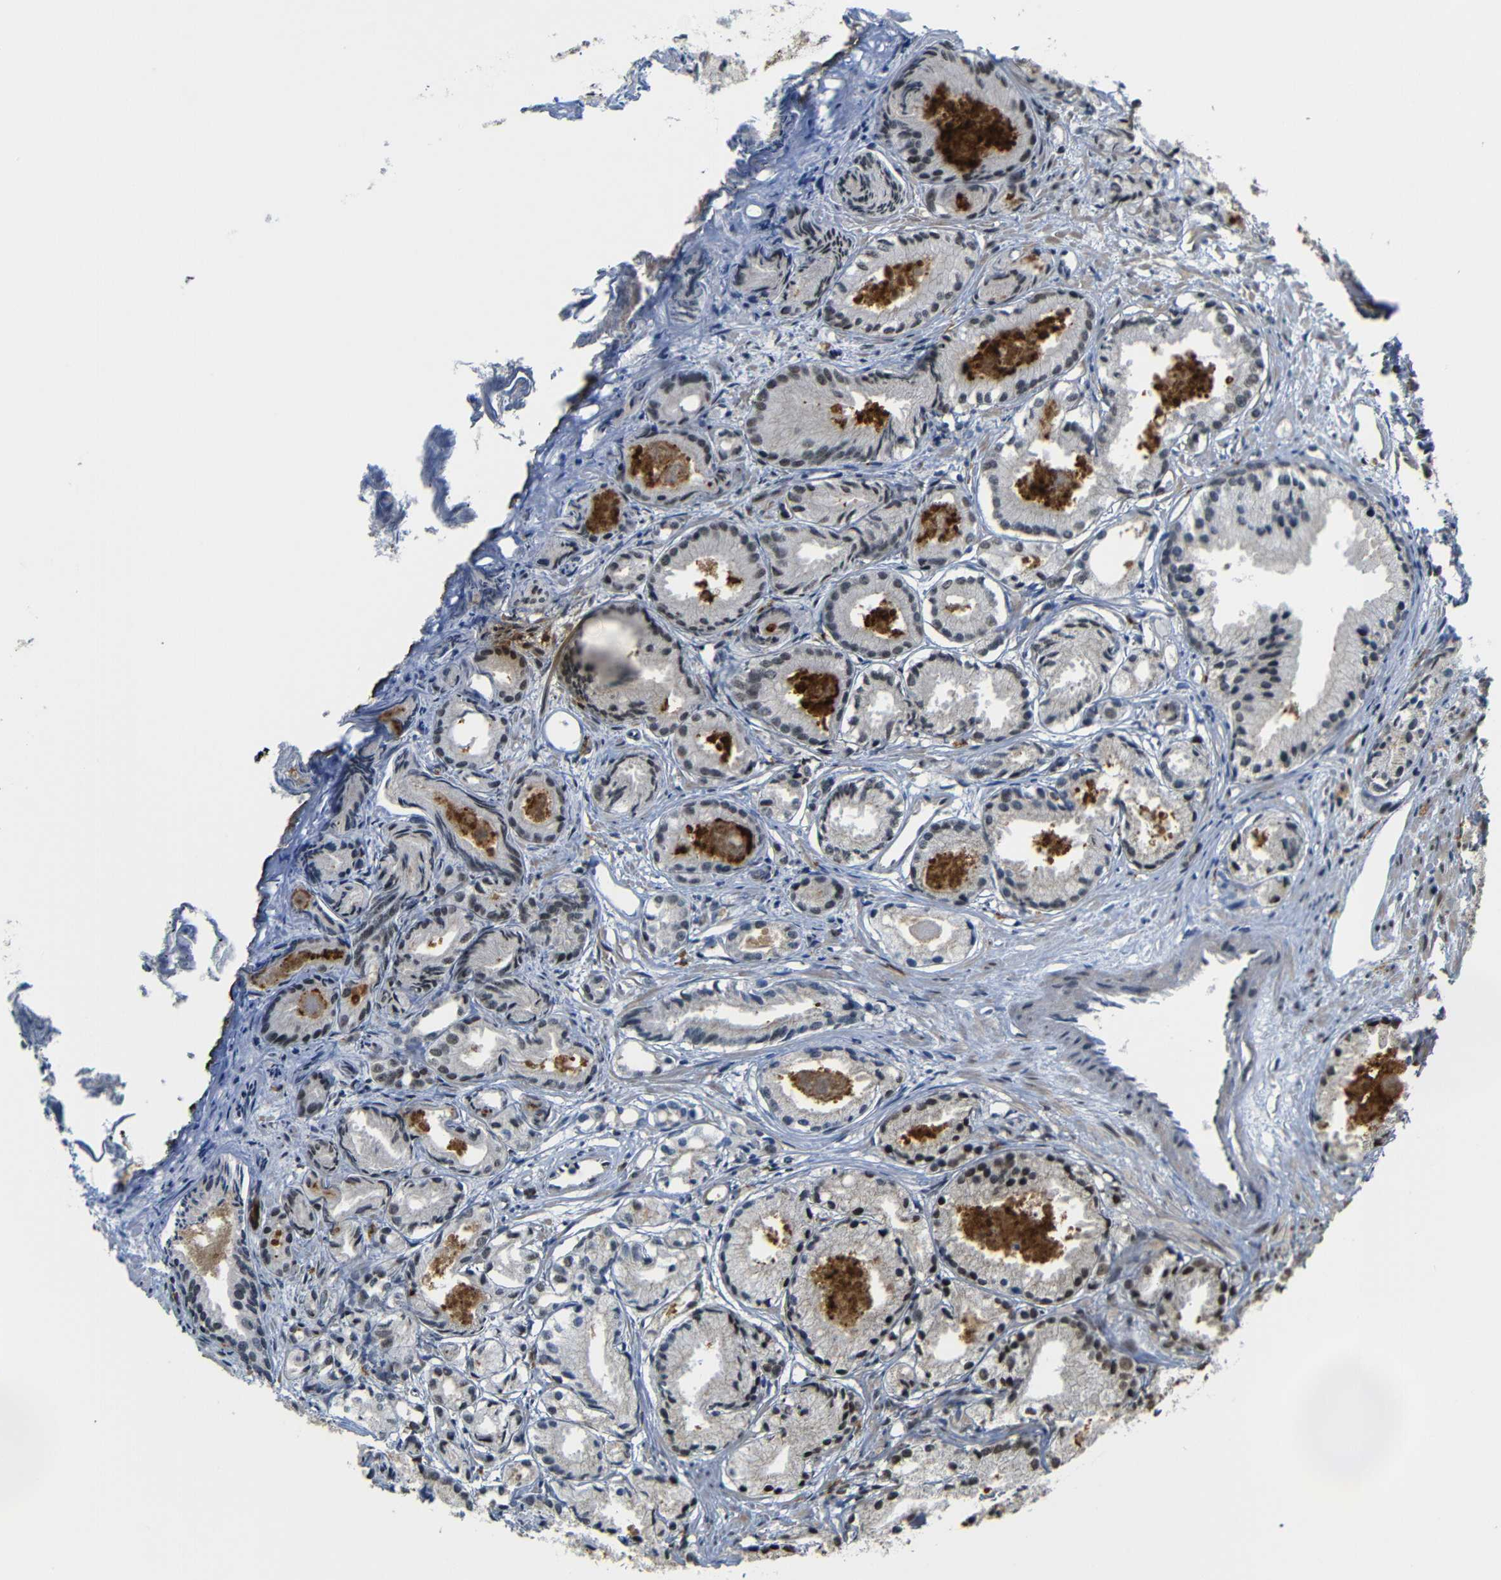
{"staining": {"intensity": "weak", "quantity": ">75%", "location": "cytoplasmic/membranous,nuclear"}, "tissue": "prostate cancer", "cell_type": "Tumor cells", "image_type": "cancer", "snomed": [{"axis": "morphology", "description": "Adenocarcinoma, Low grade"}, {"axis": "topography", "description": "Prostate"}], "caption": "Immunohistochemistry micrograph of human prostate low-grade adenocarcinoma stained for a protein (brown), which exhibits low levels of weak cytoplasmic/membranous and nuclear staining in approximately >75% of tumor cells.", "gene": "TCF7L2", "patient": {"sex": "male", "age": 72}}